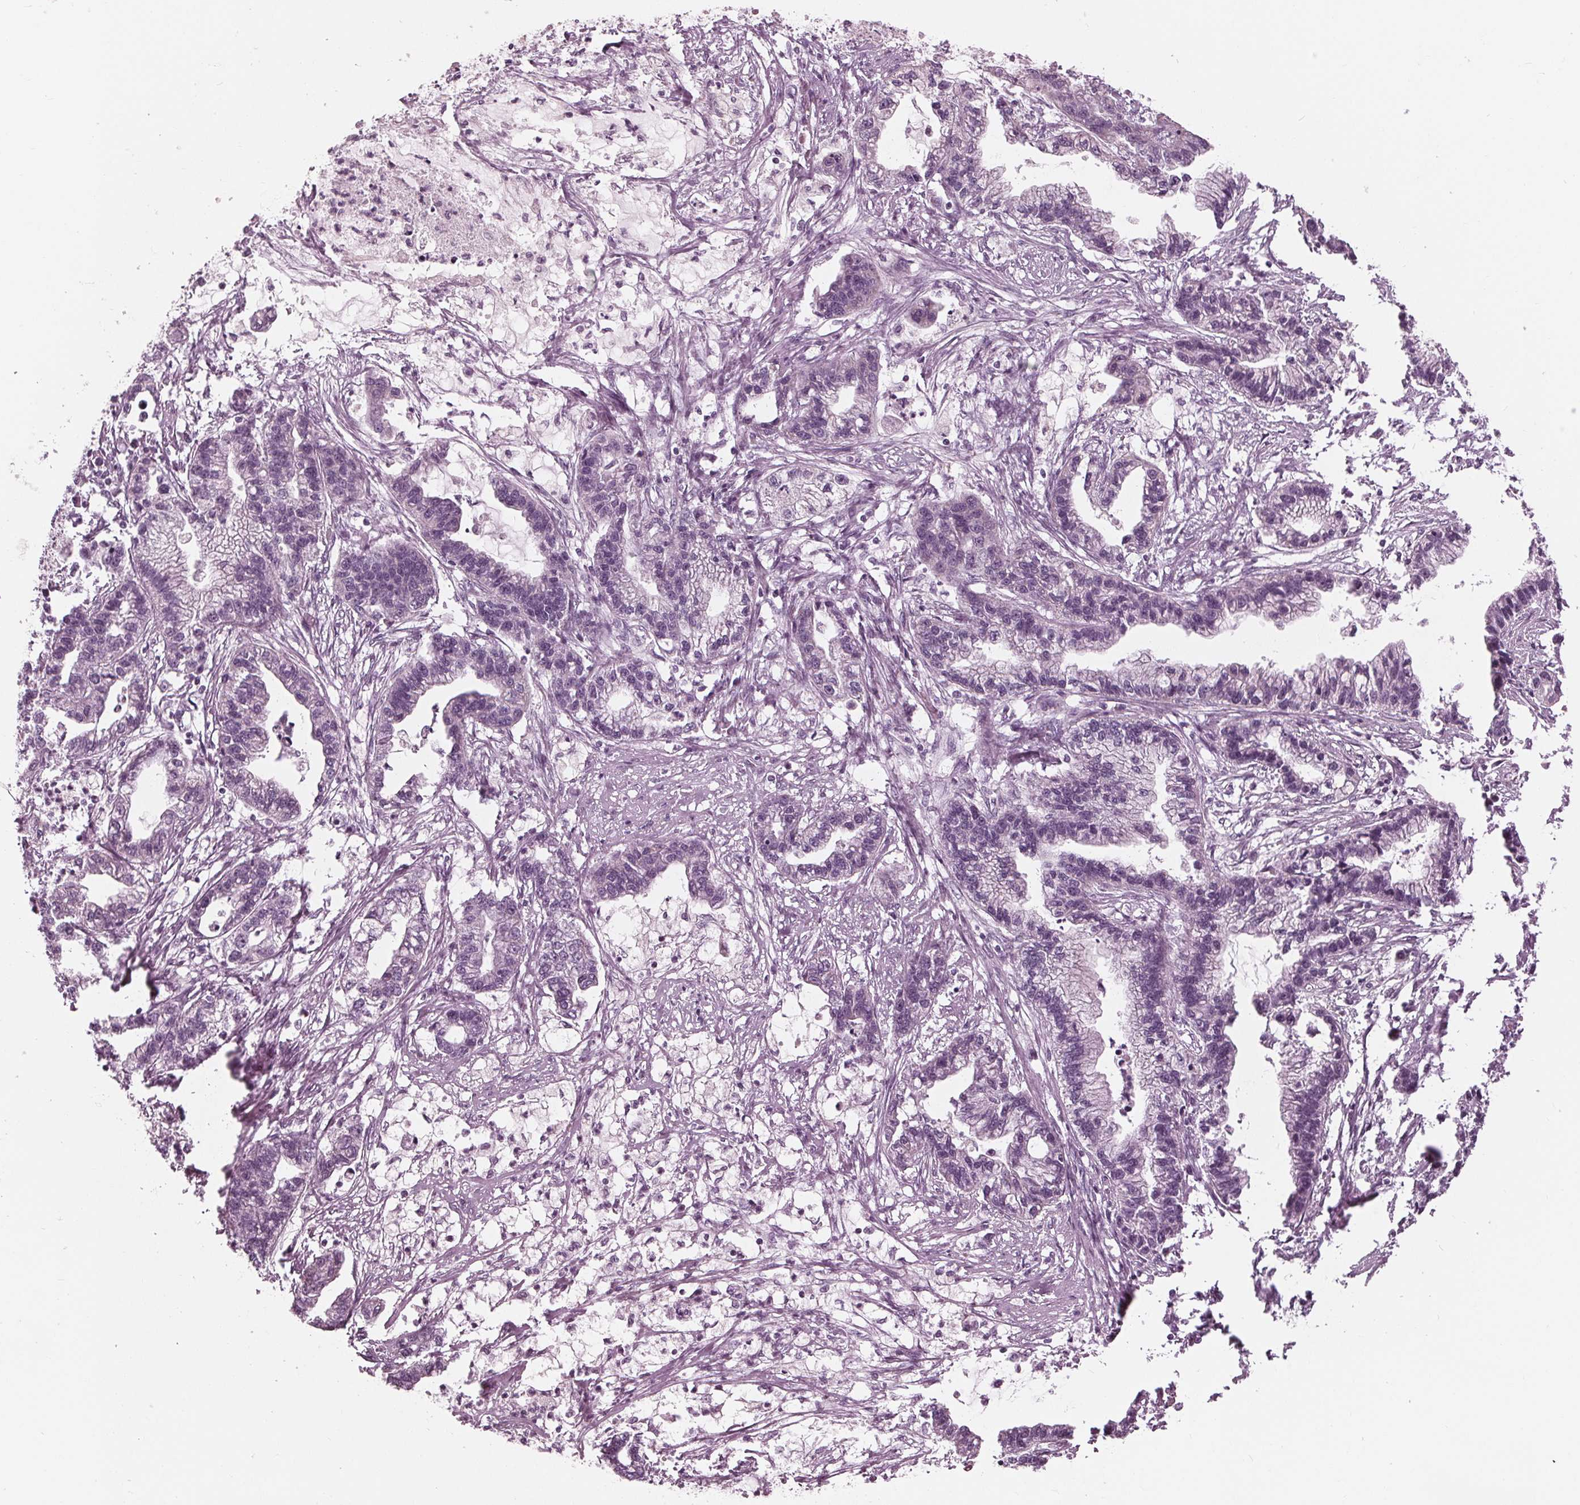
{"staining": {"intensity": "negative", "quantity": "none", "location": "none"}, "tissue": "stomach cancer", "cell_type": "Tumor cells", "image_type": "cancer", "snomed": [{"axis": "morphology", "description": "Adenocarcinoma, NOS"}, {"axis": "topography", "description": "Stomach"}], "caption": "This is an immunohistochemistry (IHC) image of human stomach cancer. There is no positivity in tumor cells.", "gene": "CLN6", "patient": {"sex": "male", "age": 83}}